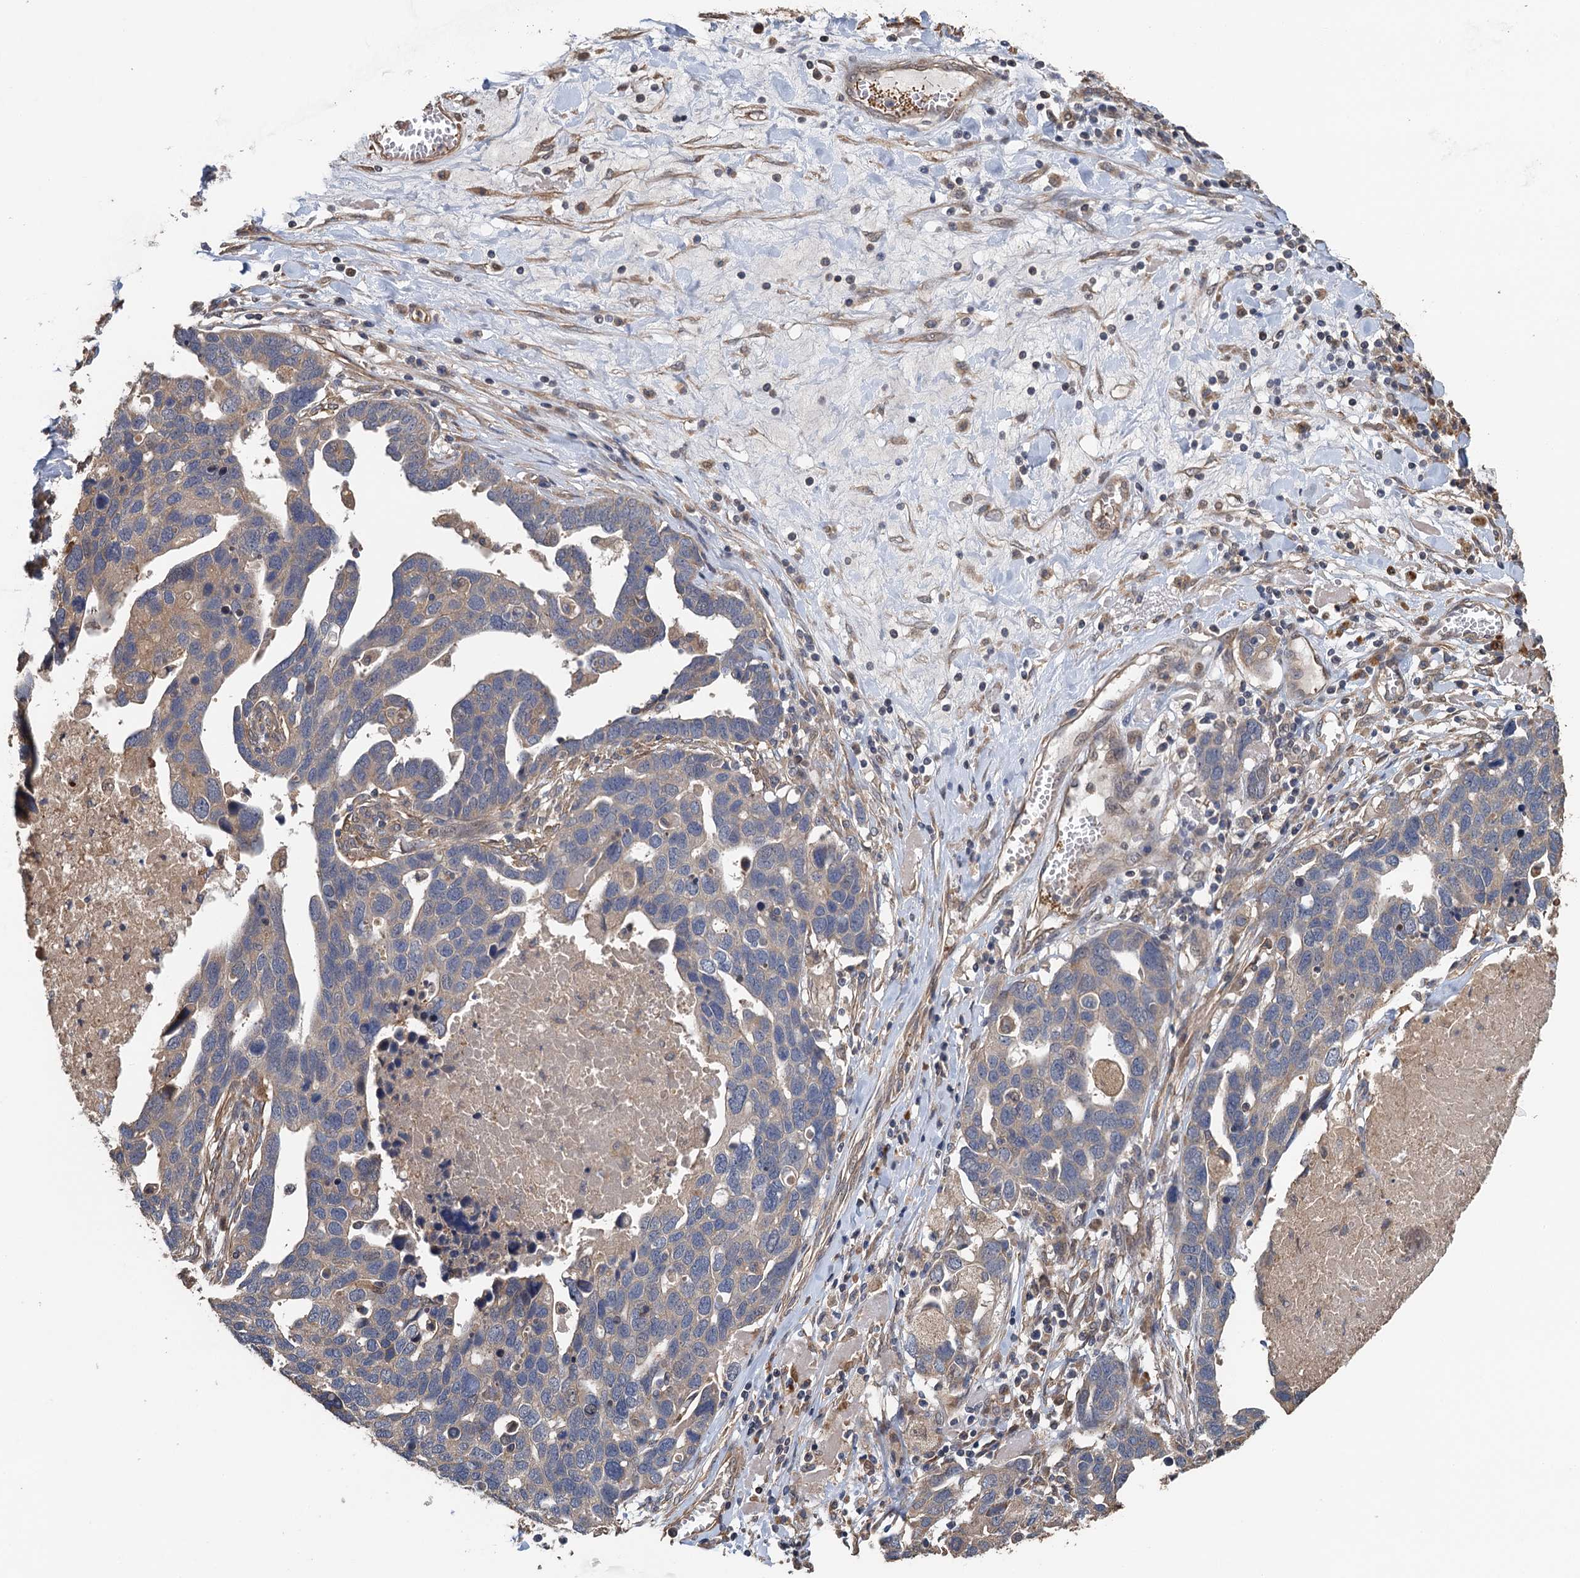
{"staining": {"intensity": "moderate", "quantity": "<25%", "location": "cytoplasmic/membranous"}, "tissue": "ovarian cancer", "cell_type": "Tumor cells", "image_type": "cancer", "snomed": [{"axis": "morphology", "description": "Cystadenocarcinoma, serous, NOS"}, {"axis": "topography", "description": "Ovary"}], "caption": "IHC of ovarian cancer (serous cystadenocarcinoma) exhibits low levels of moderate cytoplasmic/membranous staining in about <25% of tumor cells. The staining was performed using DAB, with brown indicating positive protein expression. Nuclei are stained blue with hematoxylin.", "gene": "MEAK7", "patient": {"sex": "female", "age": 54}}